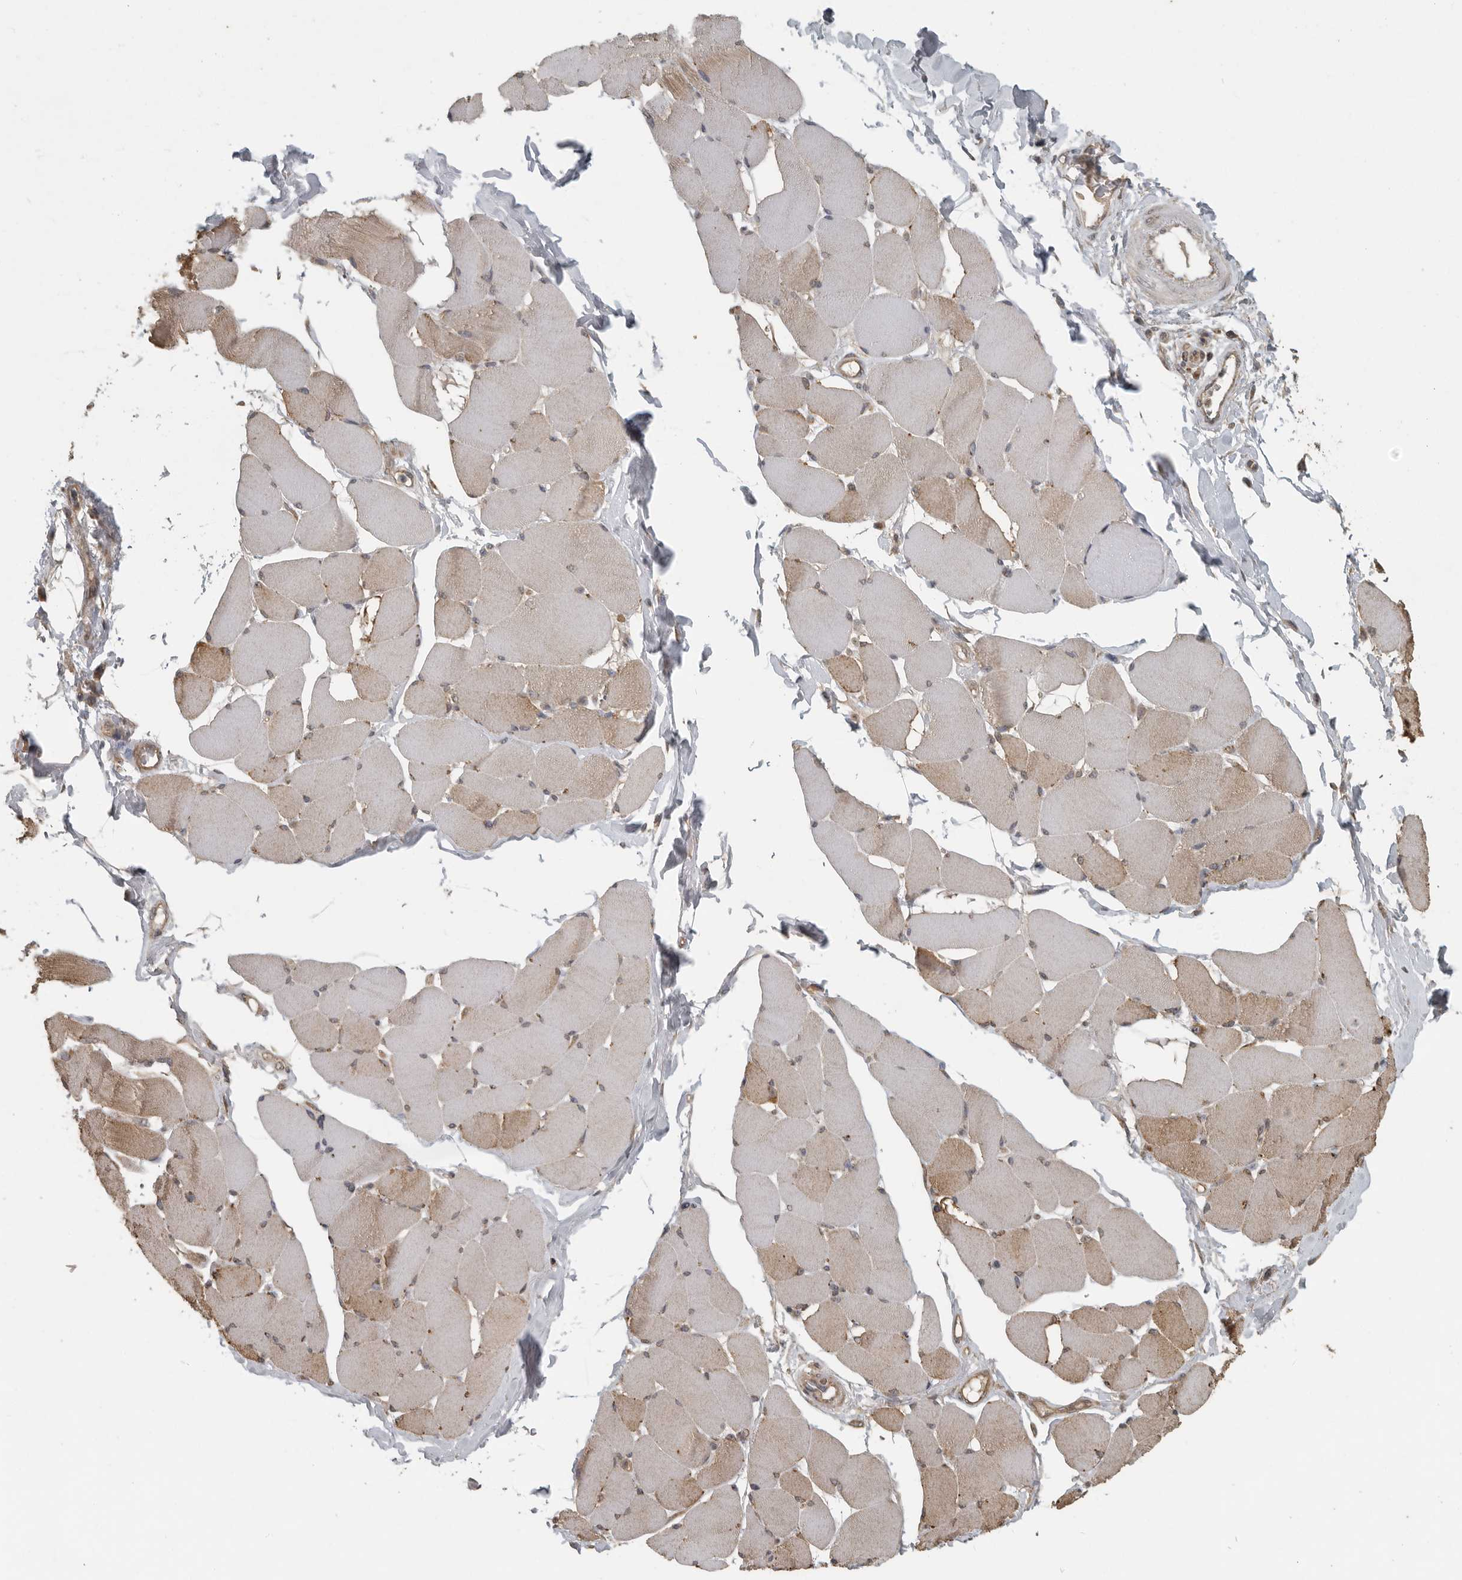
{"staining": {"intensity": "weak", "quantity": "25%-75%", "location": "cytoplasmic/membranous"}, "tissue": "skeletal muscle", "cell_type": "Myocytes", "image_type": "normal", "snomed": [{"axis": "morphology", "description": "Normal tissue, NOS"}, {"axis": "topography", "description": "Skin"}, {"axis": "topography", "description": "Skeletal muscle"}], "caption": "Weak cytoplasmic/membranous expression for a protein is identified in about 25%-75% of myocytes of normal skeletal muscle using IHC.", "gene": "AFAP1", "patient": {"sex": "male", "age": 83}}